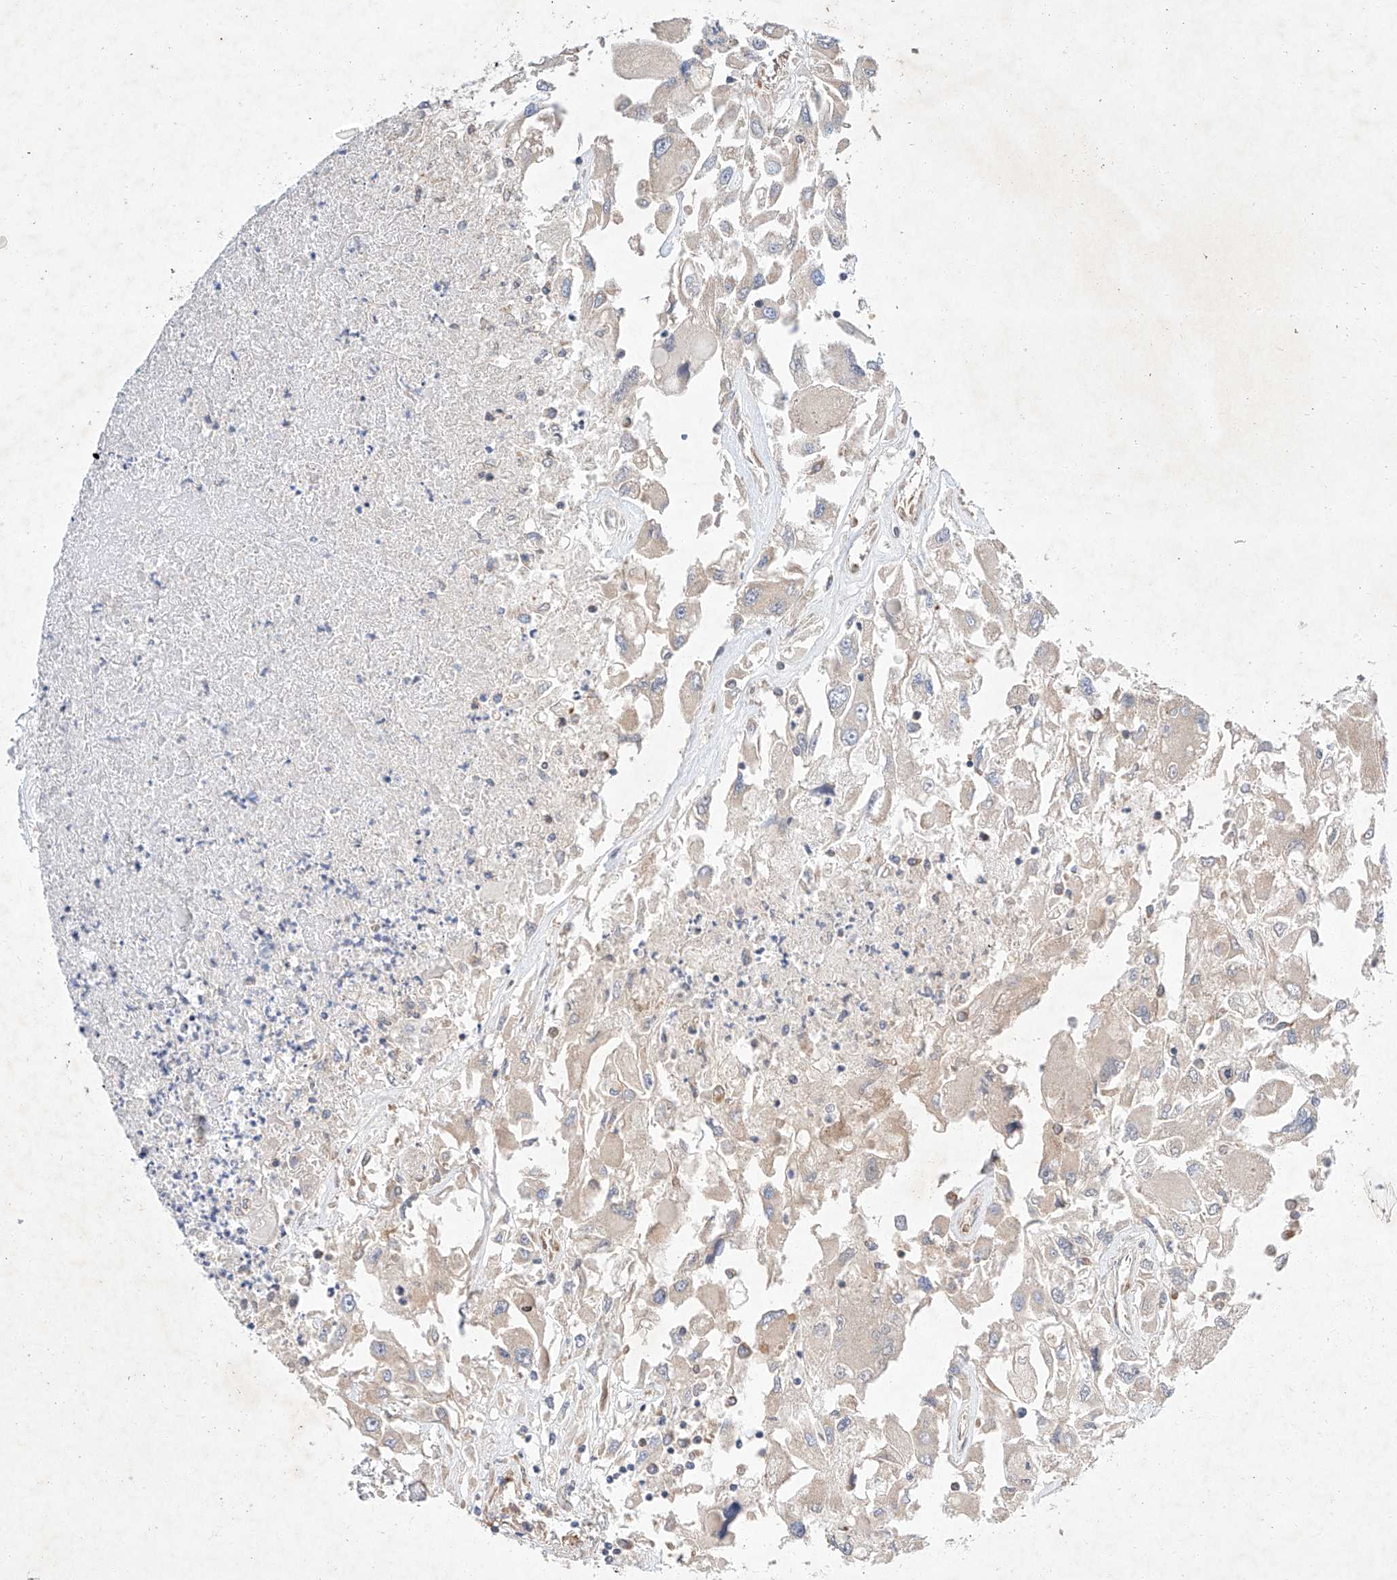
{"staining": {"intensity": "negative", "quantity": "none", "location": "none"}, "tissue": "renal cancer", "cell_type": "Tumor cells", "image_type": "cancer", "snomed": [{"axis": "morphology", "description": "Adenocarcinoma, NOS"}, {"axis": "topography", "description": "Kidney"}], "caption": "This is a histopathology image of immunohistochemistry staining of renal adenocarcinoma, which shows no staining in tumor cells.", "gene": "C6orf118", "patient": {"sex": "female", "age": 52}}